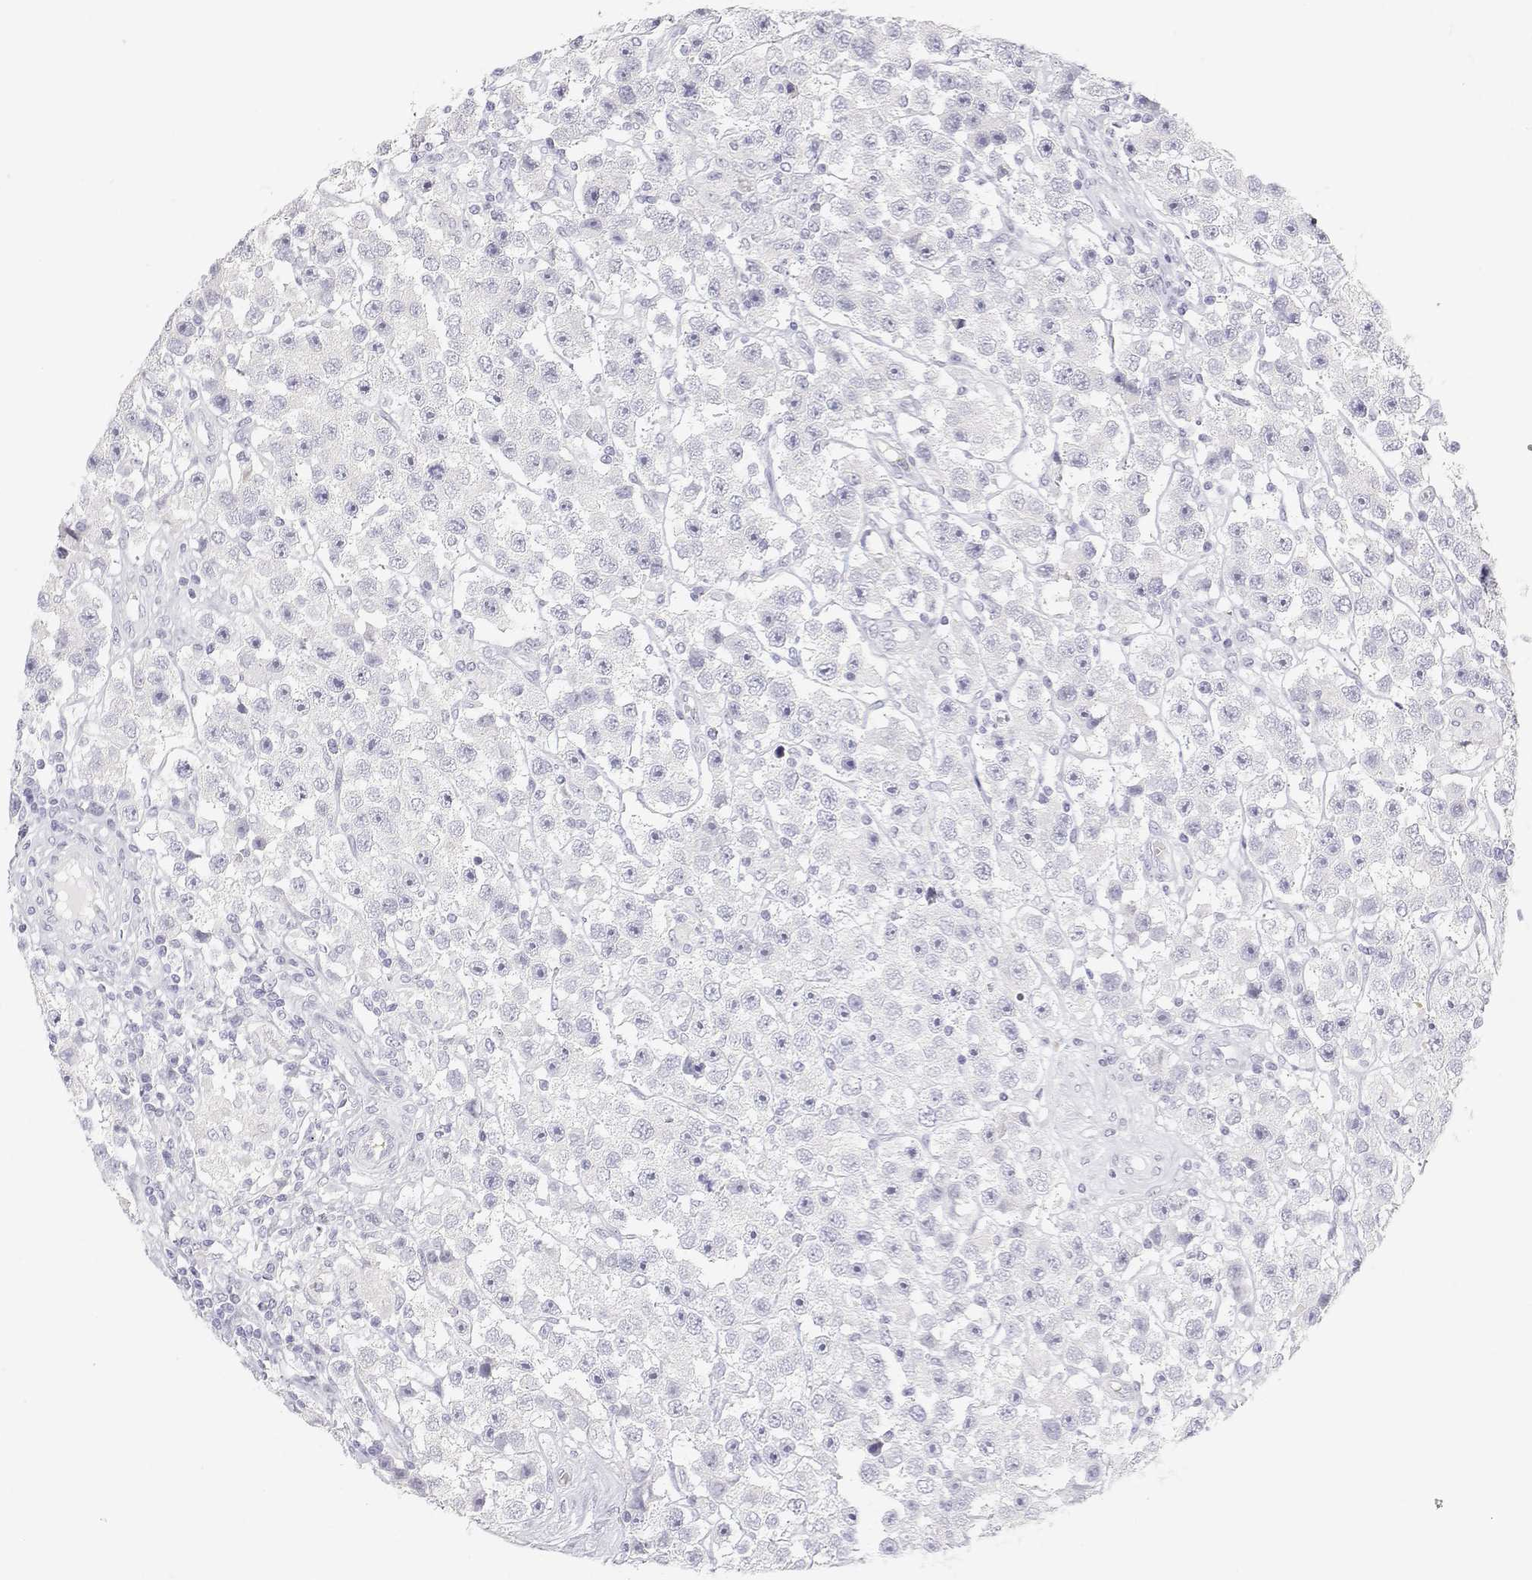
{"staining": {"intensity": "negative", "quantity": "none", "location": "none"}, "tissue": "testis cancer", "cell_type": "Tumor cells", "image_type": "cancer", "snomed": [{"axis": "morphology", "description": "Seminoma, NOS"}, {"axis": "topography", "description": "Testis"}], "caption": "This is an immunohistochemistry (IHC) image of human seminoma (testis). There is no expression in tumor cells.", "gene": "MISP", "patient": {"sex": "male", "age": 45}}